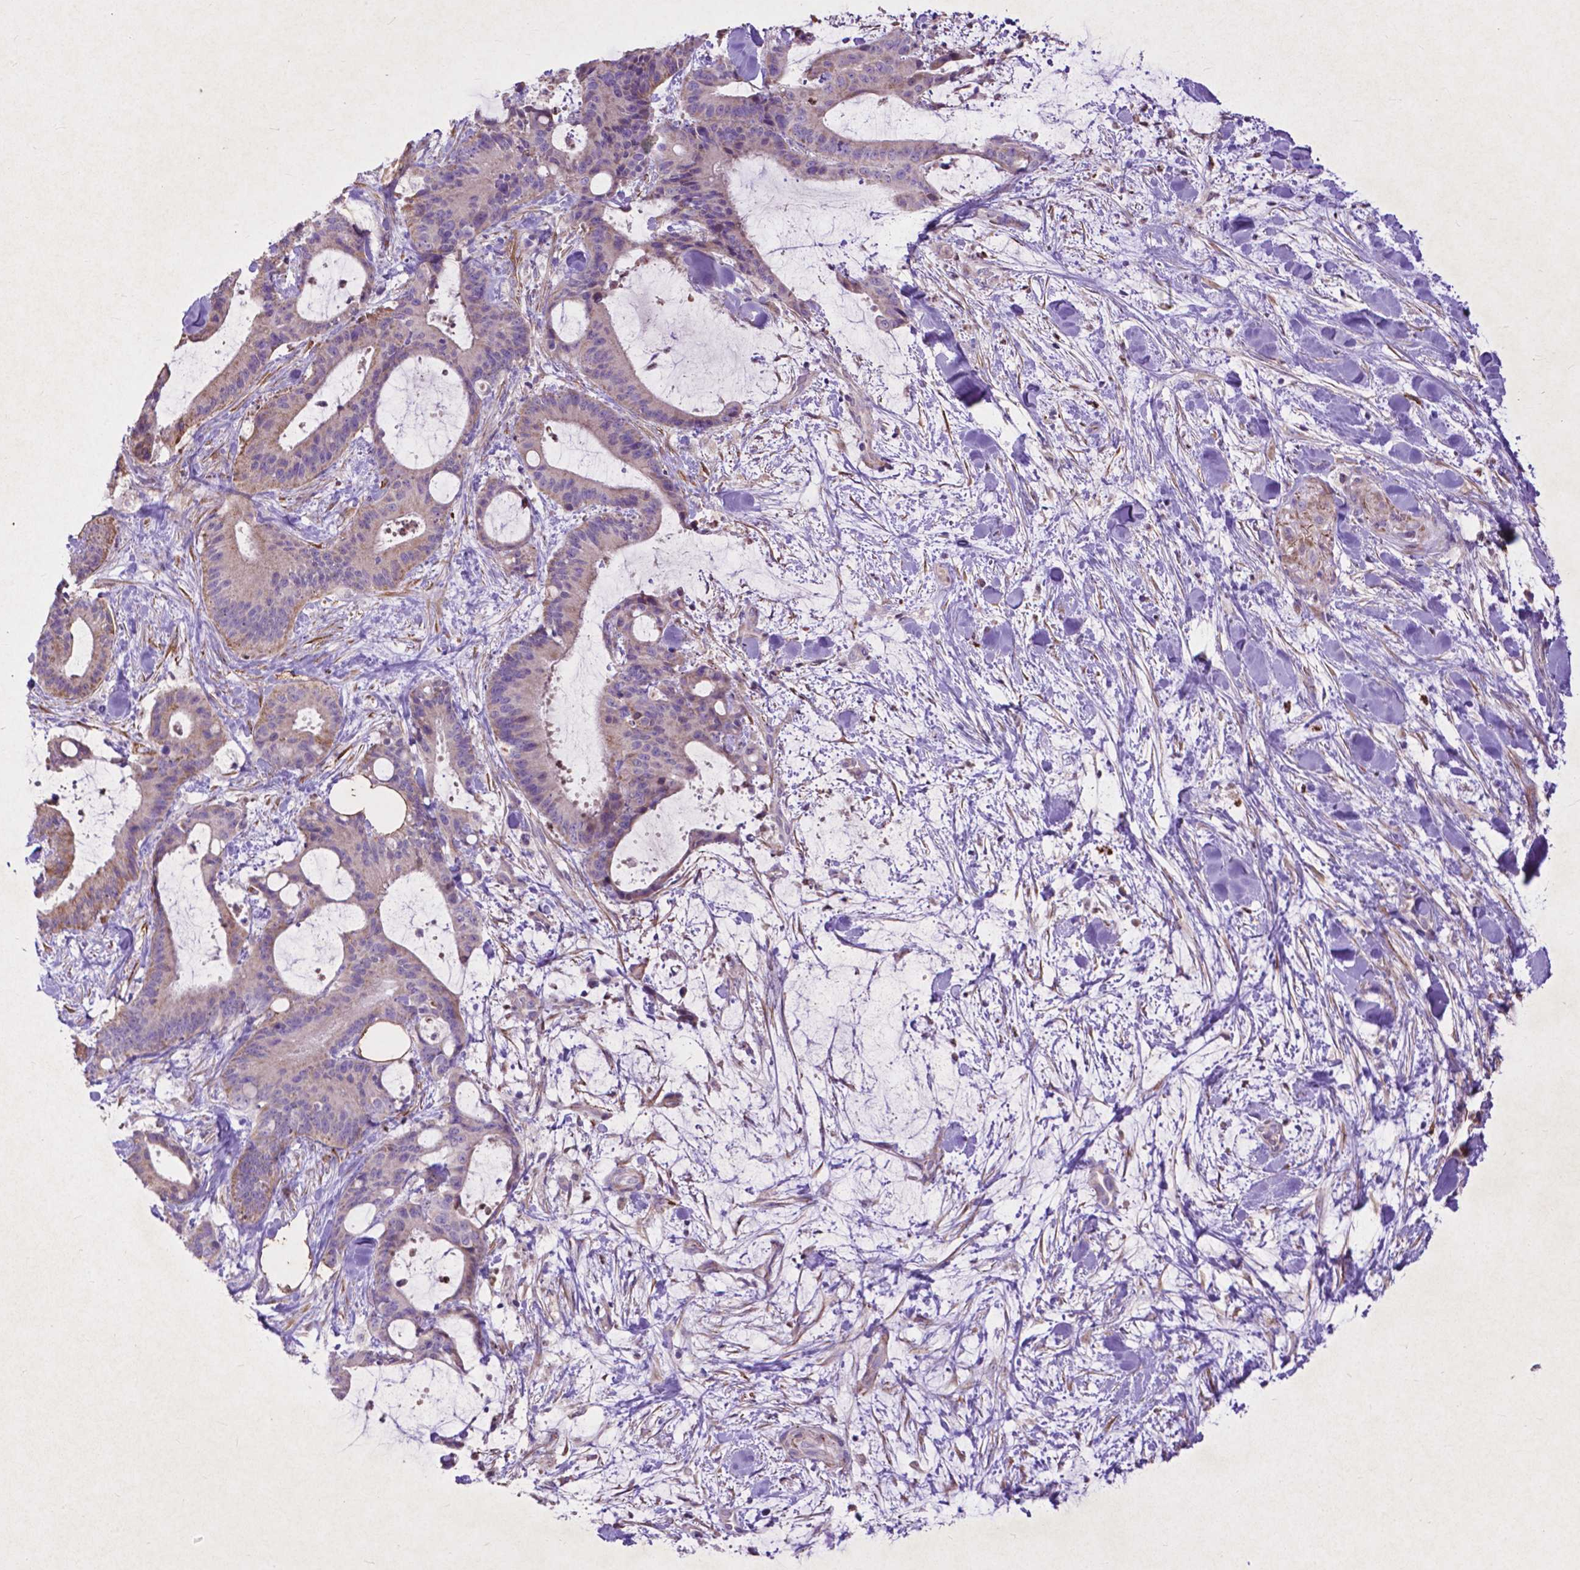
{"staining": {"intensity": "moderate", "quantity": "<25%", "location": "cytoplasmic/membranous"}, "tissue": "liver cancer", "cell_type": "Tumor cells", "image_type": "cancer", "snomed": [{"axis": "morphology", "description": "Cholangiocarcinoma"}, {"axis": "topography", "description": "Liver"}], "caption": "Immunohistochemical staining of liver cancer (cholangiocarcinoma) displays low levels of moderate cytoplasmic/membranous protein staining in about <25% of tumor cells.", "gene": "THEGL", "patient": {"sex": "female", "age": 73}}